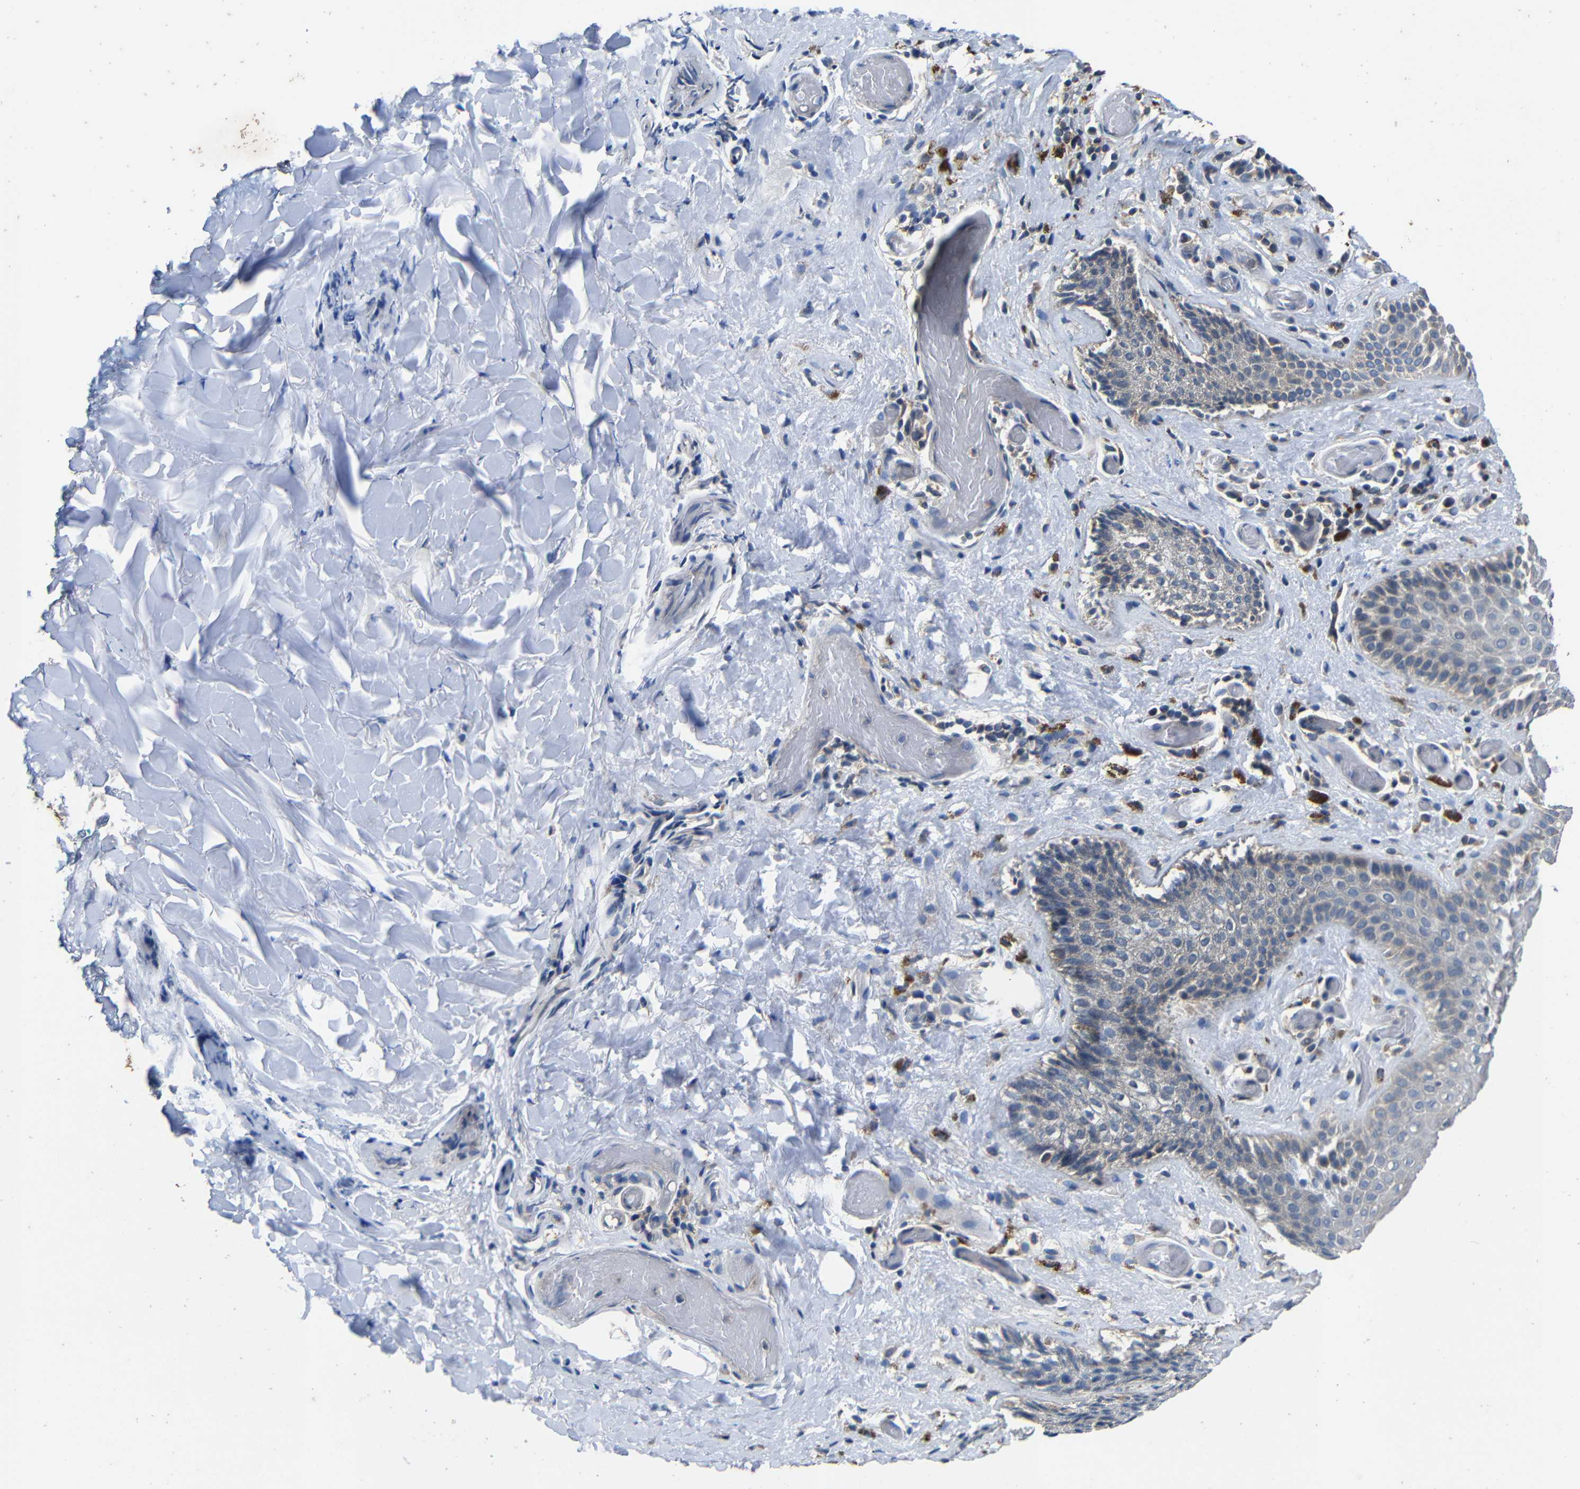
{"staining": {"intensity": "negative", "quantity": "none", "location": "none"}, "tissue": "skin", "cell_type": "Epidermal cells", "image_type": "normal", "snomed": [{"axis": "morphology", "description": "Normal tissue, NOS"}, {"axis": "topography", "description": "Anal"}], "caption": "A high-resolution histopathology image shows IHC staining of benign skin, which displays no significant positivity in epidermal cells. (DAB IHC with hematoxylin counter stain).", "gene": "C6orf89", "patient": {"sex": "male", "age": 74}}